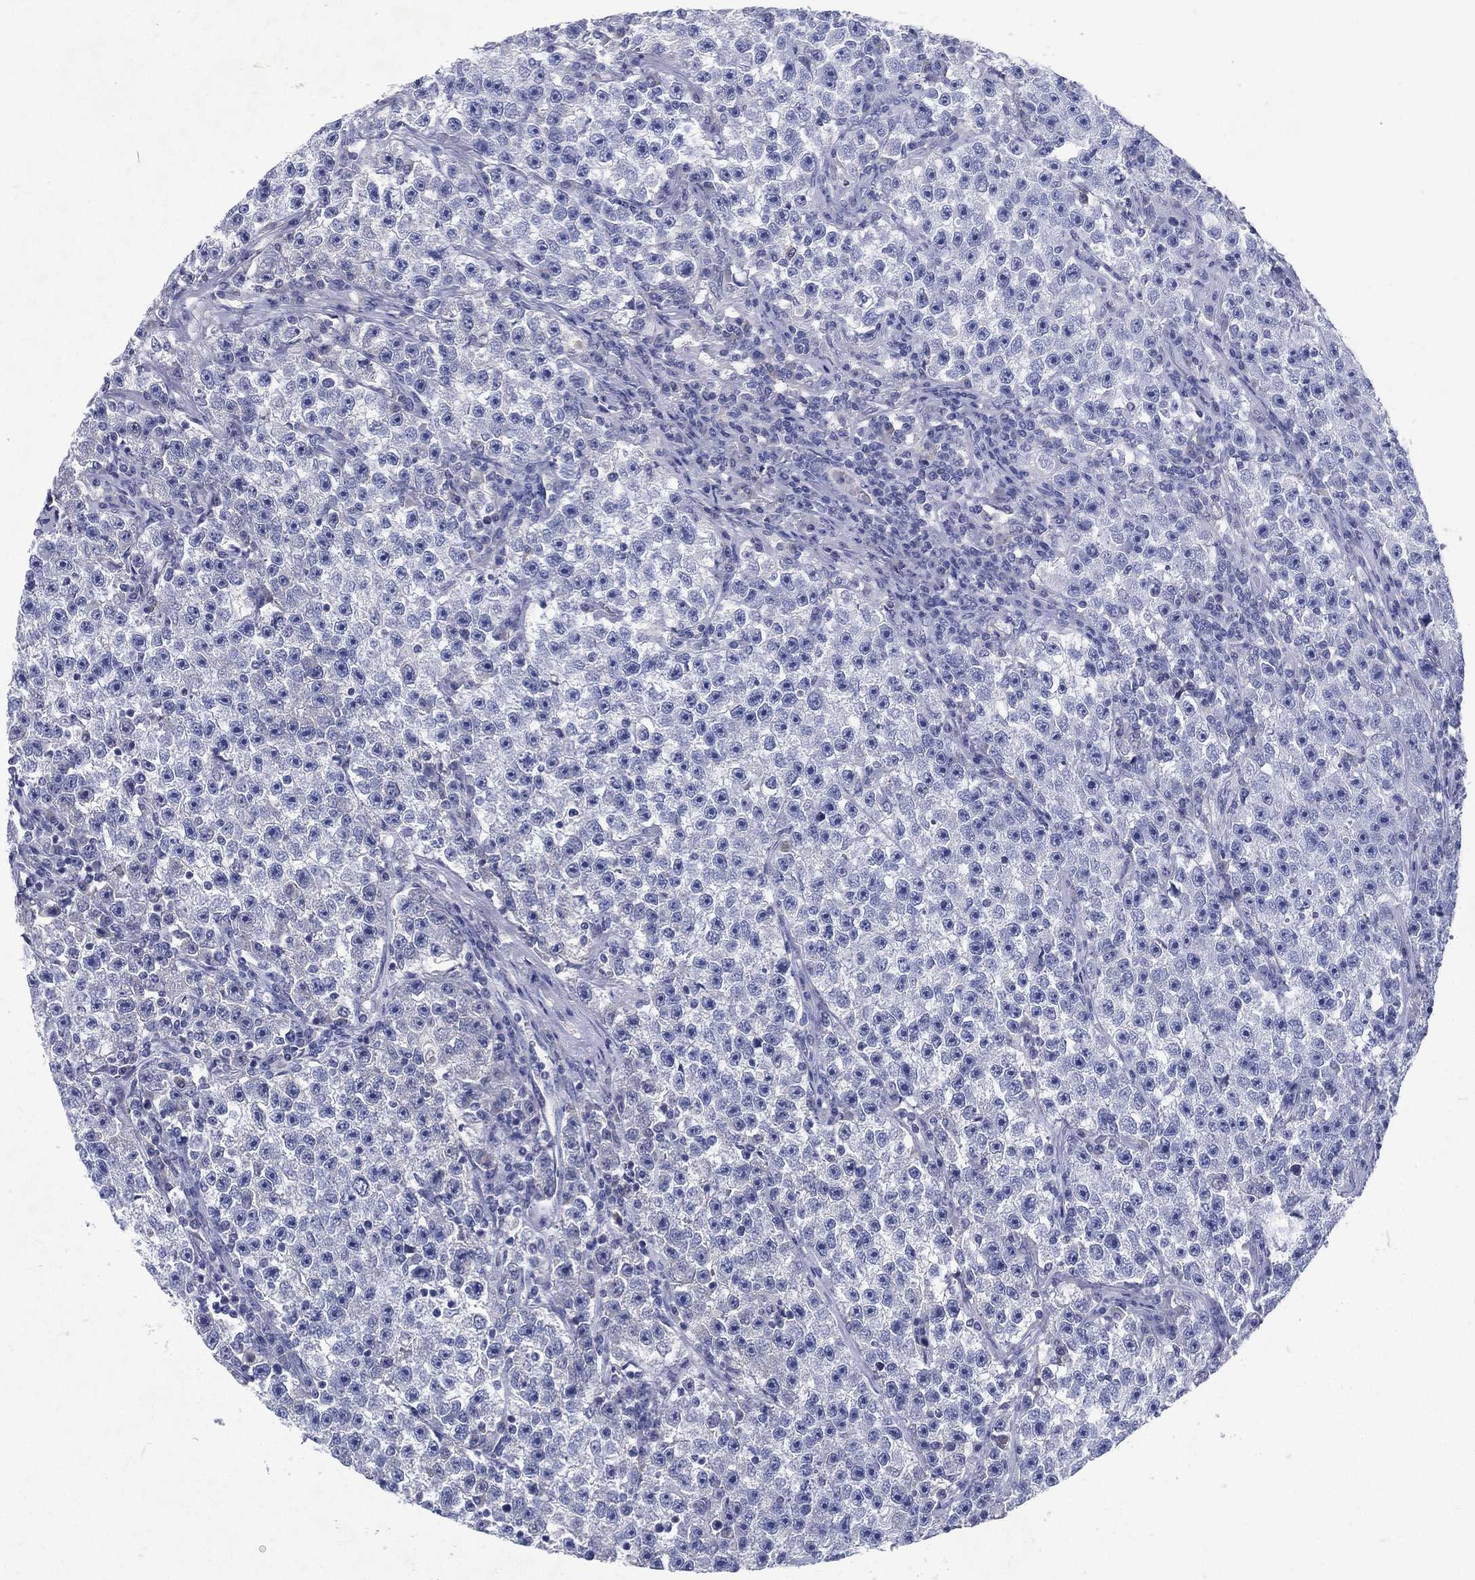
{"staining": {"intensity": "negative", "quantity": "none", "location": "none"}, "tissue": "testis cancer", "cell_type": "Tumor cells", "image_type": "cancer", "snomed": [{"axis": "morphology", "description": "Seminoma, NOS"}, {"axis": "topography", "description": "Testis"}], "caption": "IHC of human testis cancer (seminoma) demonstrates no staining in tumor cells.", "gene": "RGS13", "patient": {"sex": "male", "age": 22}}